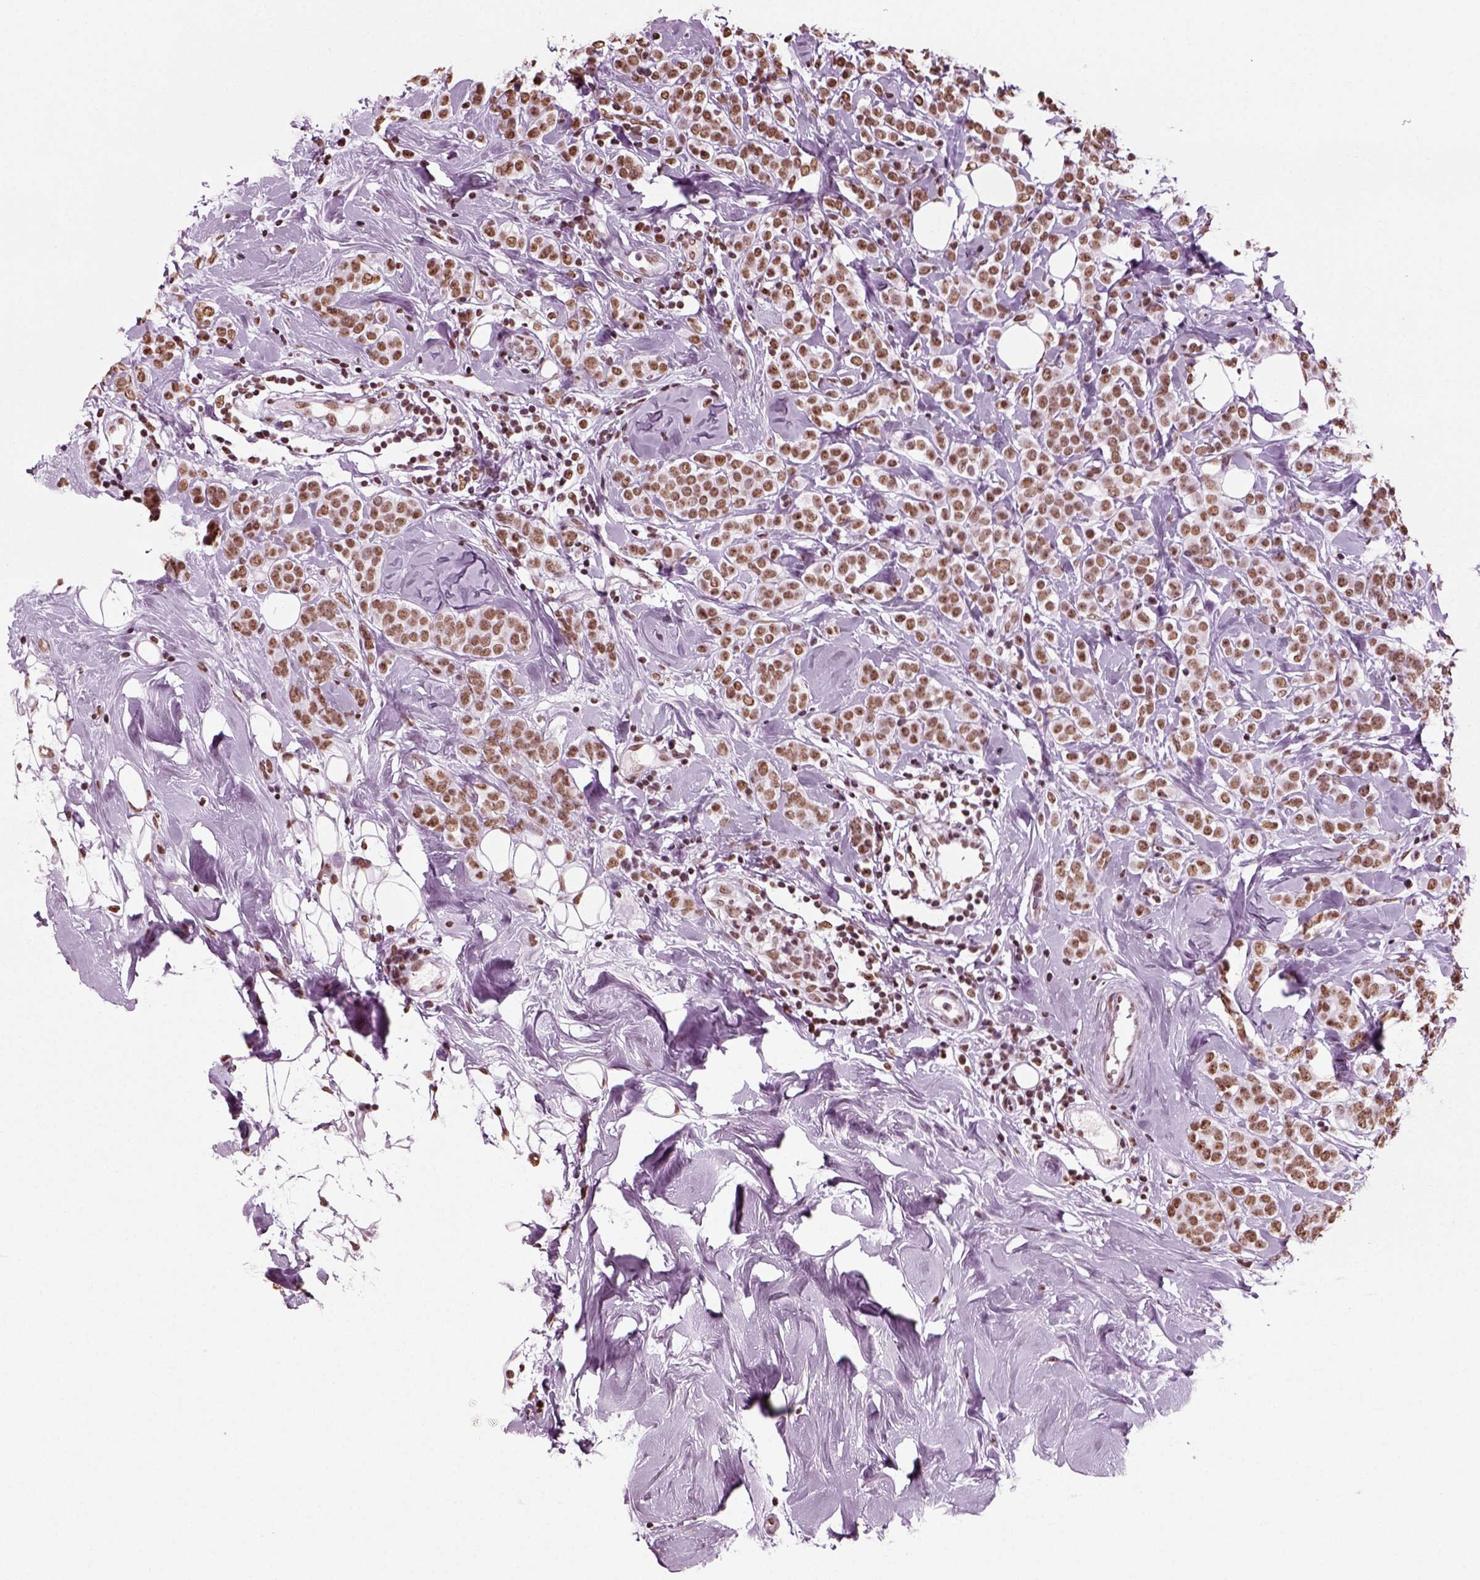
{"staining": {"intensity": "moderate", "quantity": ">75%", "location": "nuclear"}, "tissue": "breast cancer", "cell_type": "Tumor cells", "image_type": "cancer", "snomed": [{"axis": "morphology", "description": "Lobular carcinoma"}, {"axis": "topography", "description": "Breast"}], "caption": "A brown stain highlights moderate nuclear expression of a protein in breast cancer (lobular carcinoma) tumor cells.", "gene": "POLR1H", "patient": {"sex": "female", "age": 49}}